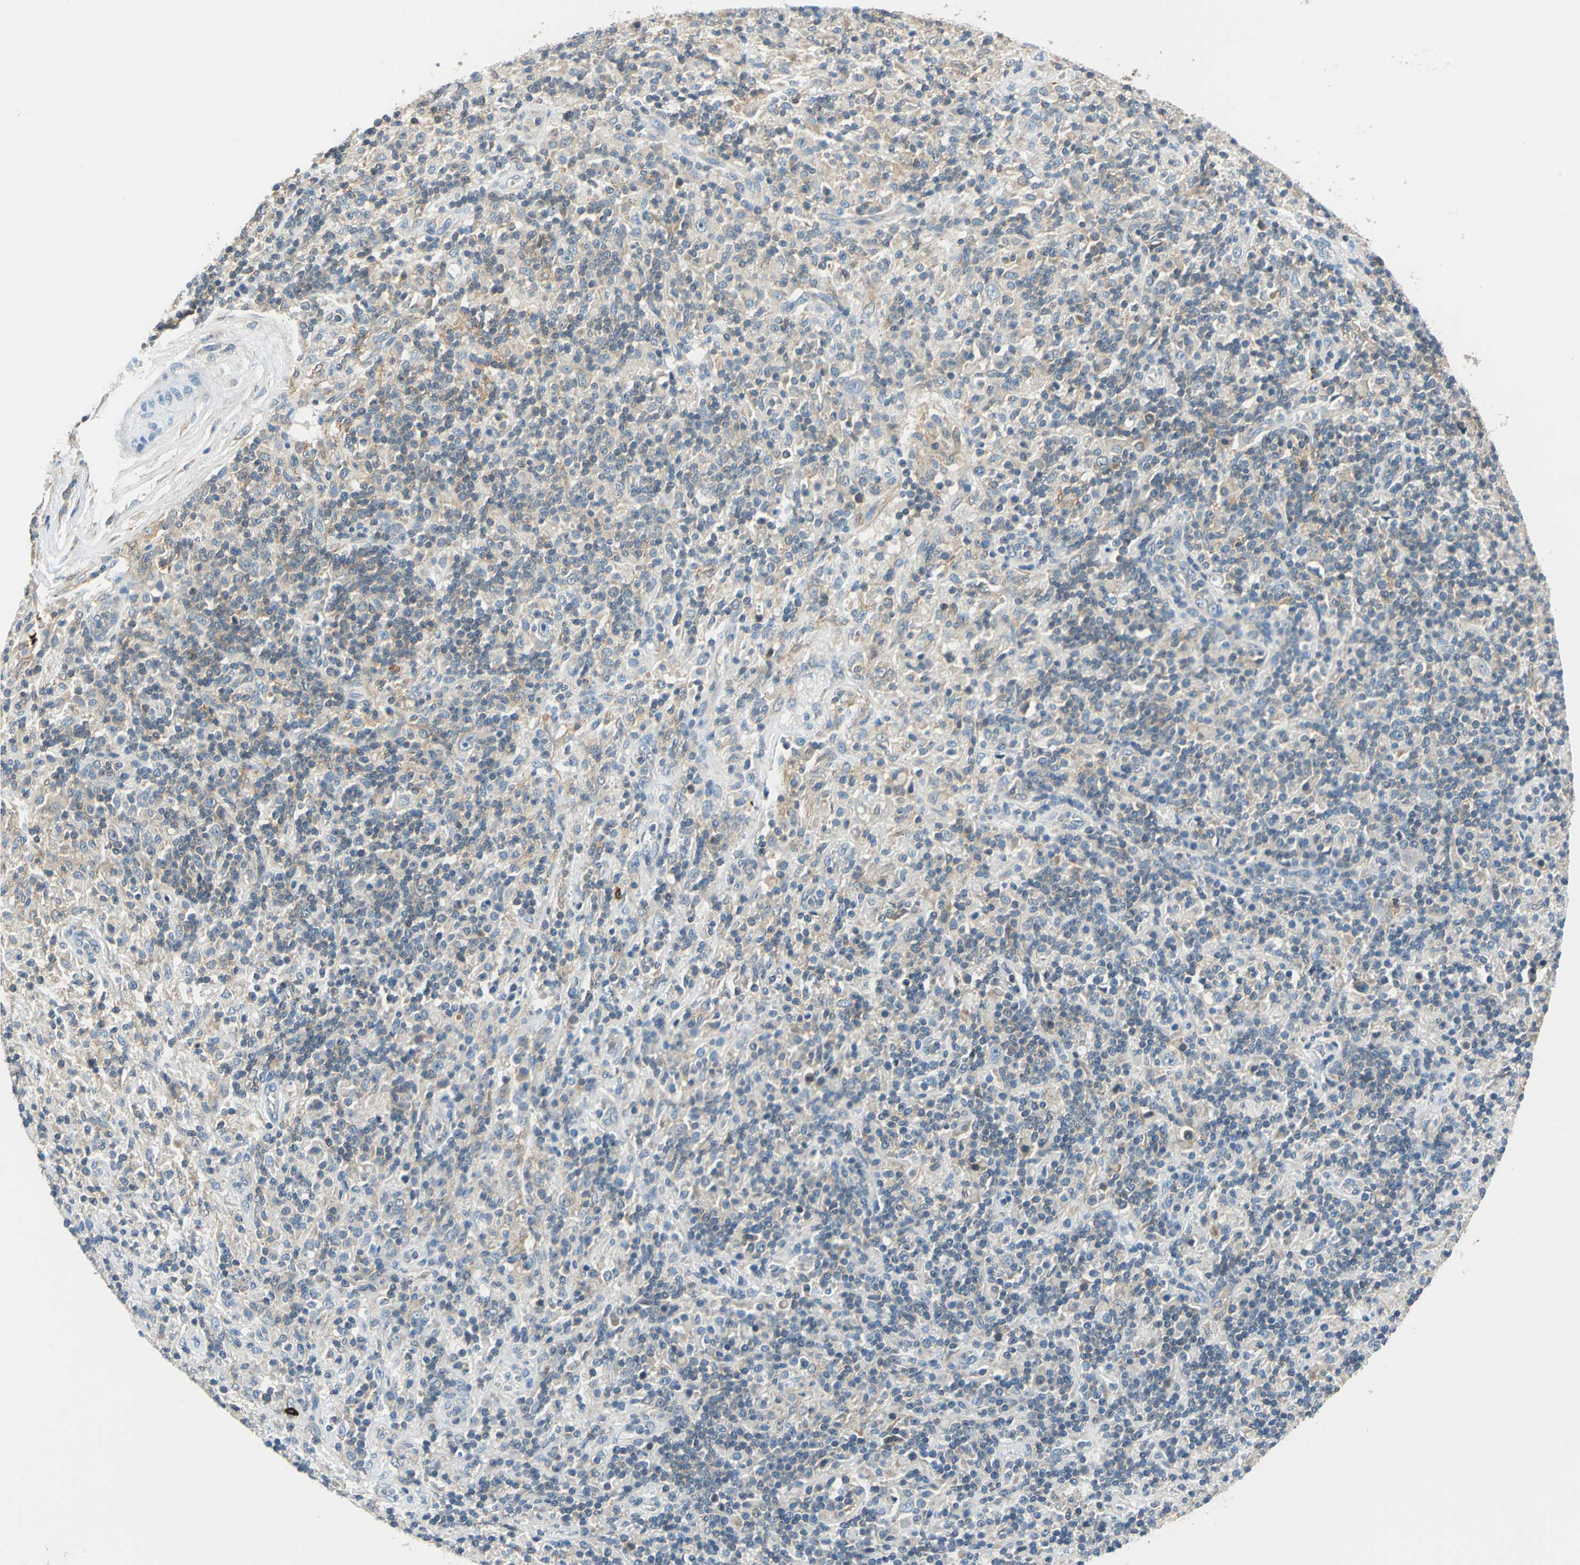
{"staining": {"intensity": "weak", "quantity": "25%-75%", "location": "cytoplasmic/membranous"}, "tissue": "lymphoma", "cell_type": "Tumor cells", "image_type": "cancer", "snomed": [{"axis": "morphology", "description": "Hodgkin's disease, NOS"}, {"axis": "topography", "description": "Lymph node"}], "caption": "High-magnification brightfield microscopy of lymphoma stained with DAB (brown) and counterstained with hematoxylin (blue). tumor cells exhibit weak cytoplasmic/membranous positivity is seen in approximately25%-75% of cells.", "gene": "CPA3", "patient": {"sex": "male", "age": 70}}